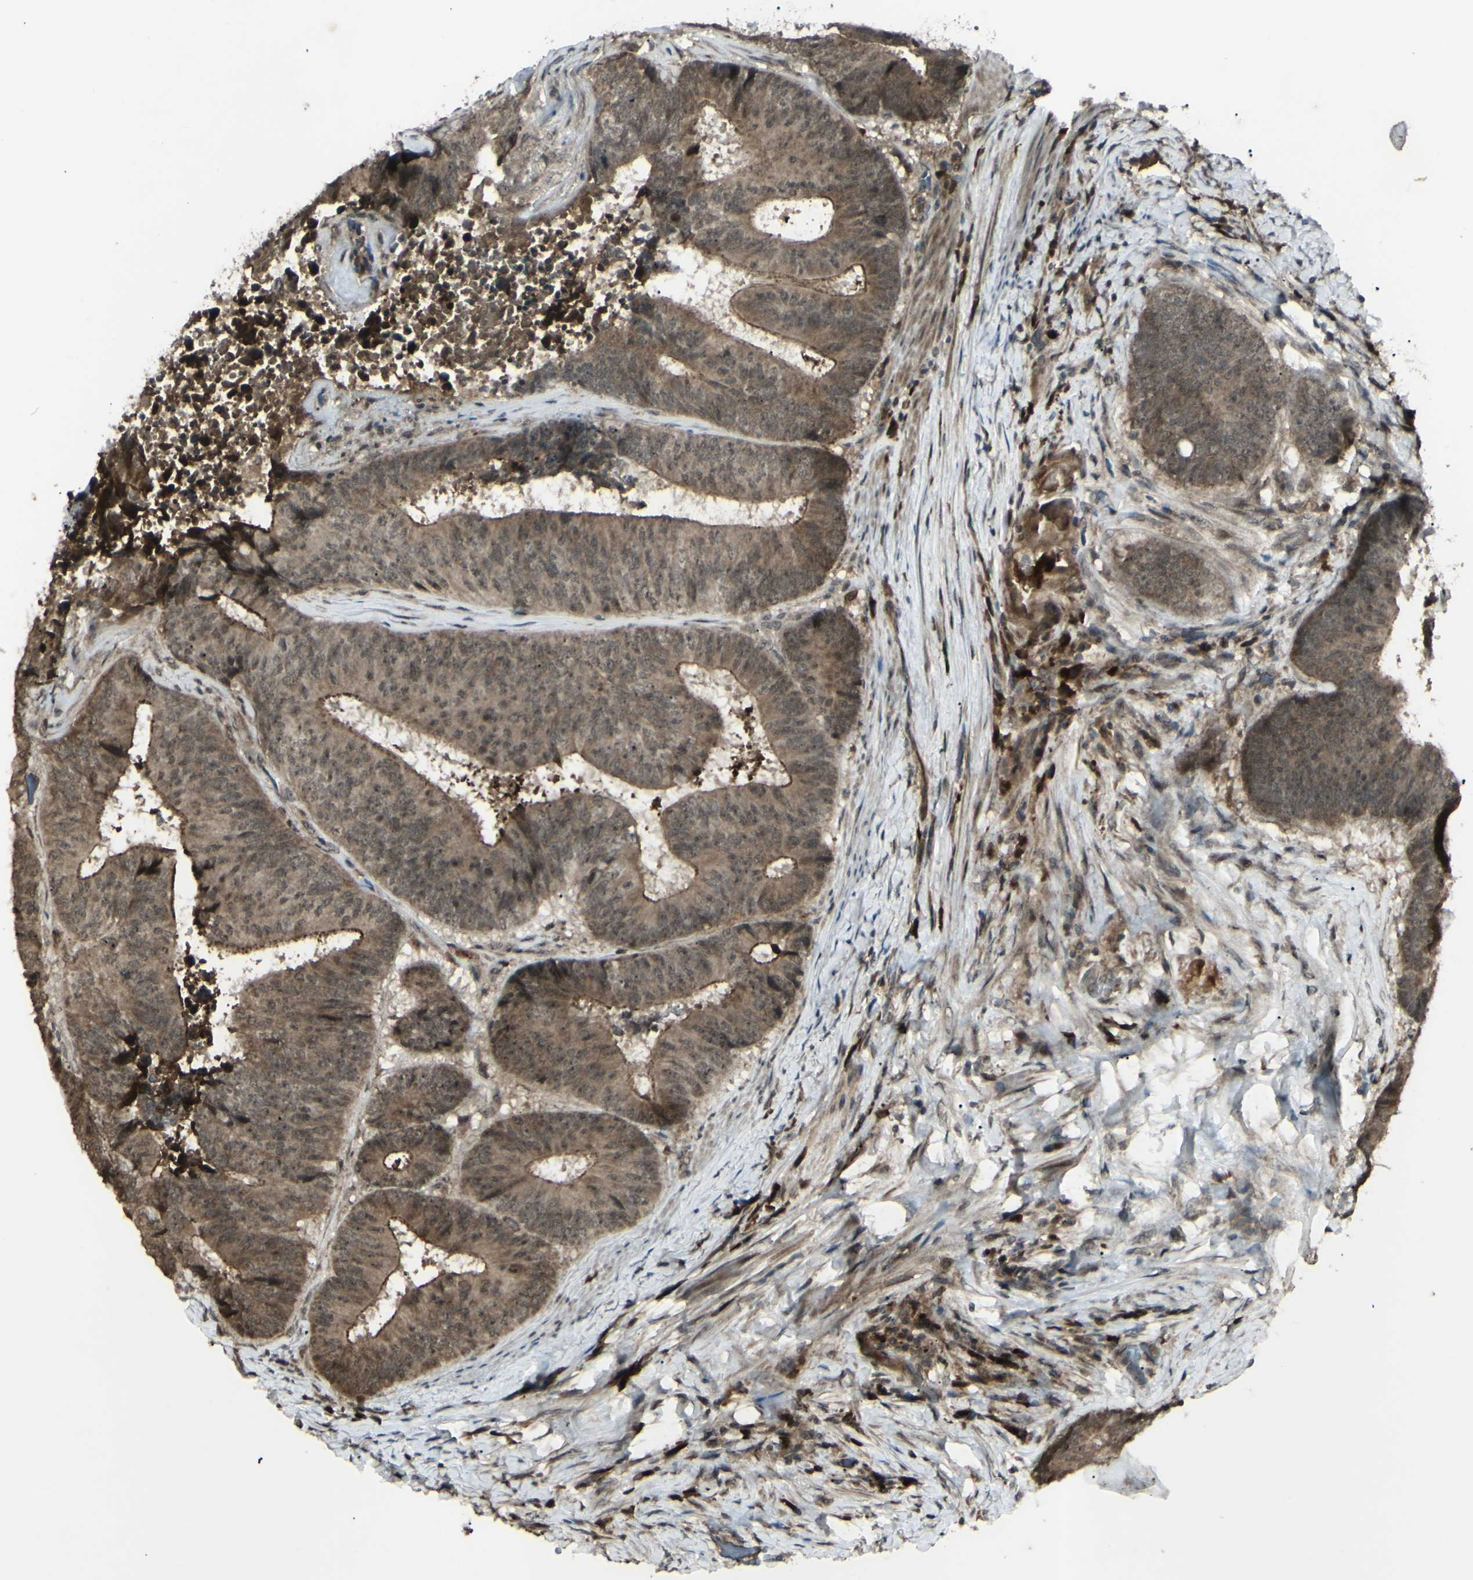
{"staining": {"intensity": "moderate", "quantity": ">75%", "location": "cytoplasmic/membranous,nuclear"}, "tissue": "colorectal cancer", "cell_type": "Tumor cells", "image_type": "cancer", "snomed": [{"axis": "morphology", "description": "Adenocarcinoma, NOS"}, {"axis": "topography", "description": "Rectum"}], "caption": "Tumor cells demonstrate moderate cytoplasmic/membranous and nuclear expression in approximately >75% of cells in colorectal adenocarcinoma.", "gene": "BLNK", "patient": {"sex": "male", "age": 72}}